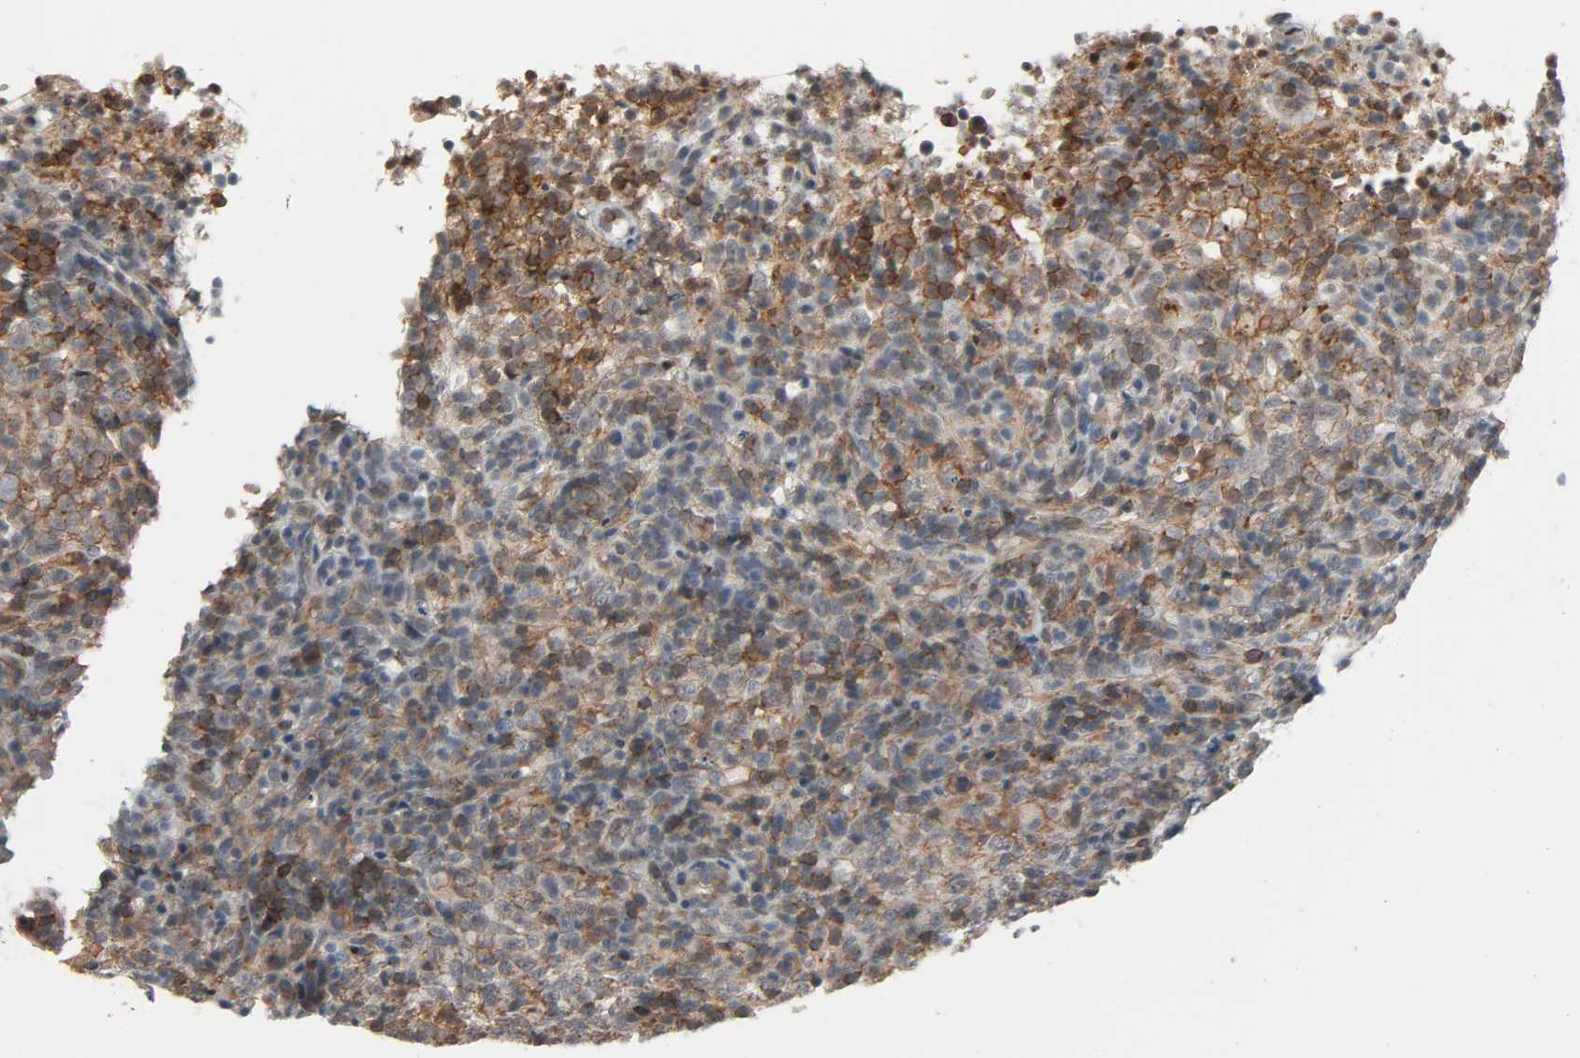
{"staining": {"intensity": "strong", "quantity": "25%-75%", "location": "cytoplasmic/membranous"}, "tissue": "lymphoma", "cell_type": "Tumor cells", "image_type": "cancer", "snomed": [{"axis": "morphology", "description": "Malignant lymphoma, non-Hodgkin's type, High grade"}, {"axis": "topography", "description": "Lymph node"}], "caption": "Immunohistochemical staining of lymphoma displays high levels of strong cytoplasmic/membranous expression in approximately 25%-75% of tumor cells.", "gene": "CD4", "patient": {"sex": "female", "age": 76}}